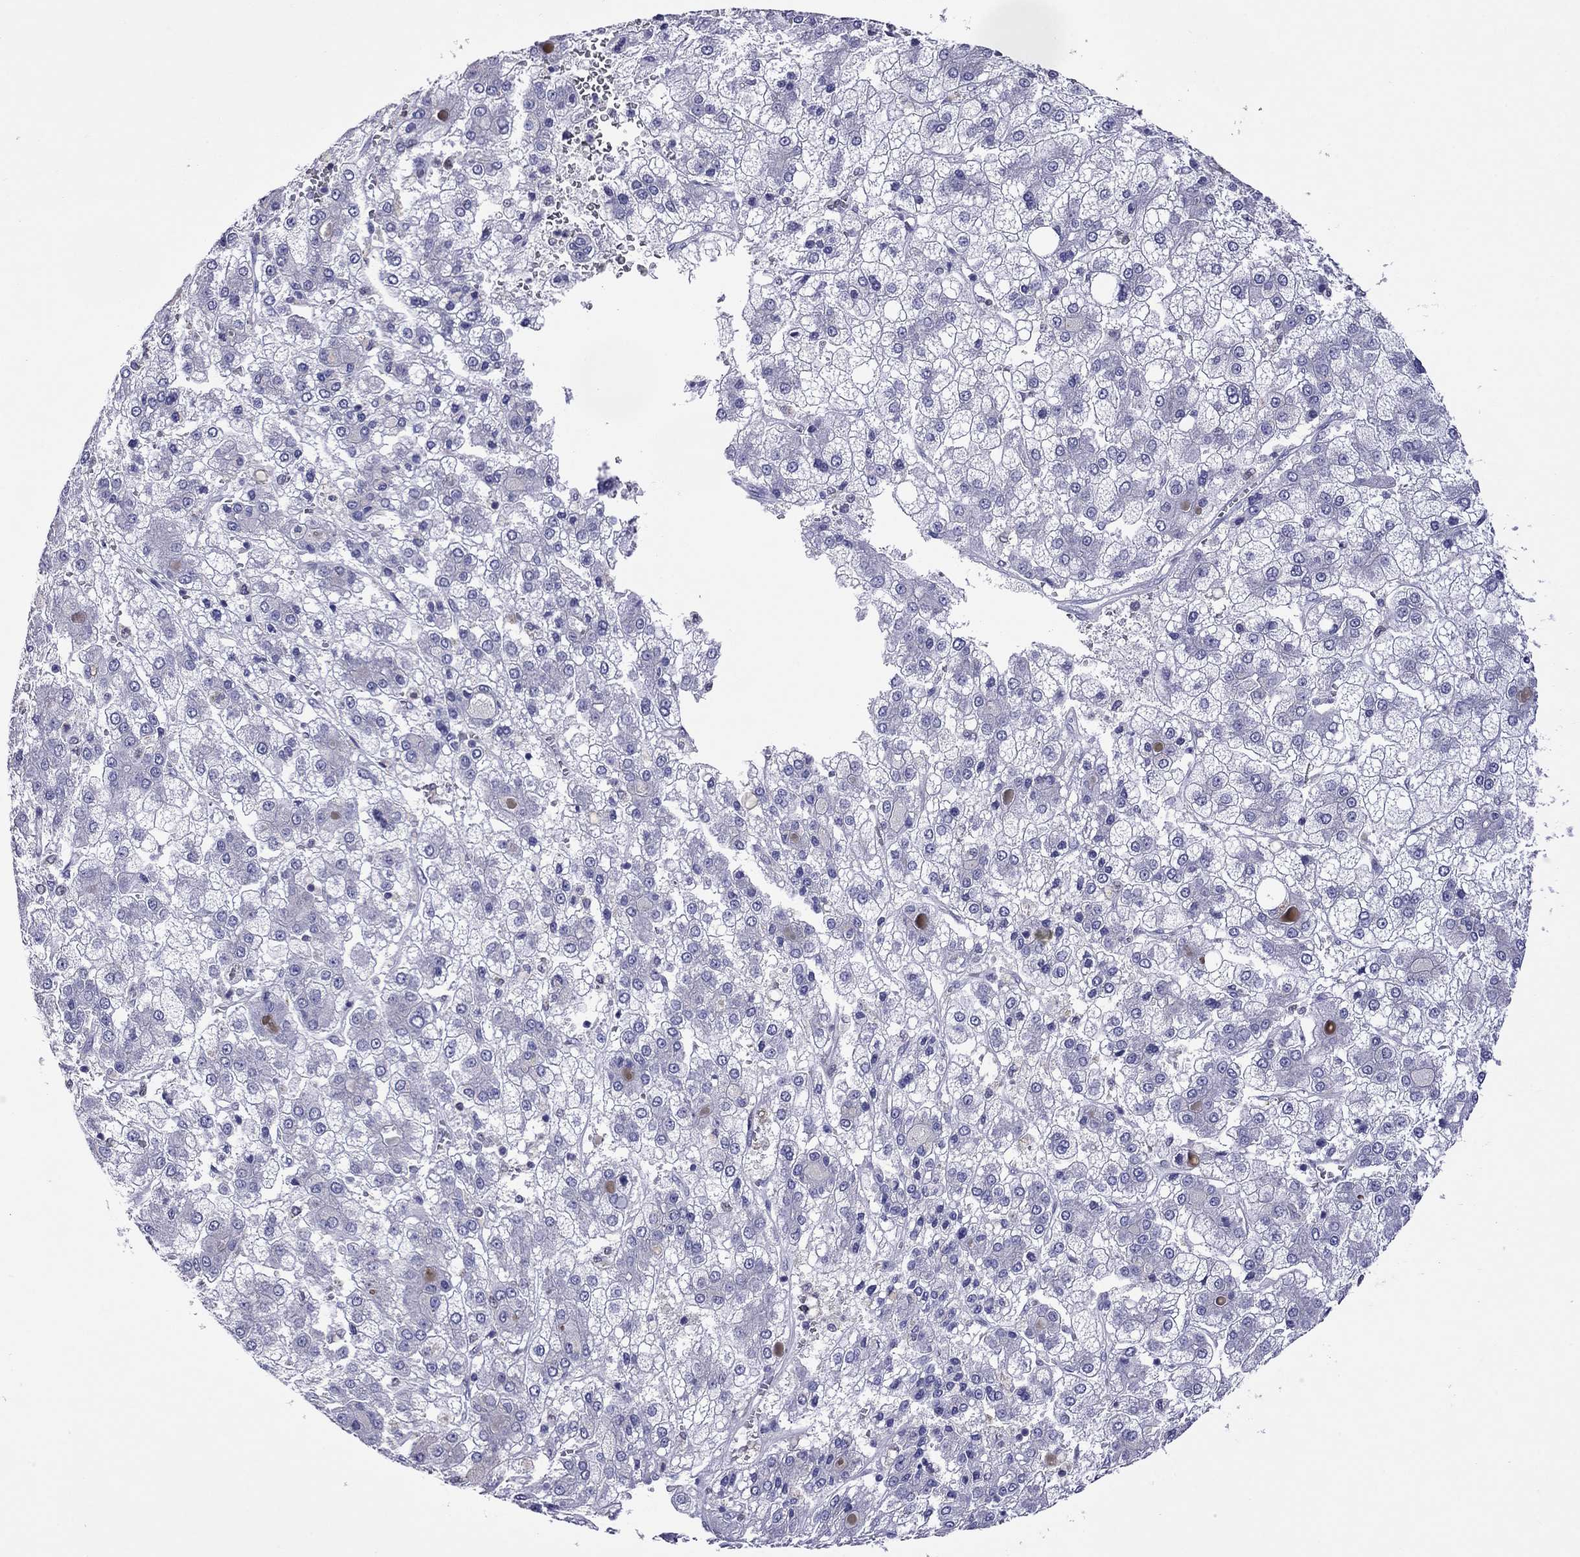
{"staining": {"intensity": "negative", "quantity": "none", "location": "none"}, "tissue": "liver cancer", "cell_type": "Tumor cells", "image_type": "cancer", "snomed": [{"axis": "morphology", "description": "Carcinoma, Hepatocellular, NOS"}, {"axis": "topography", "description": "Liver"}], "caption": "Protein analysis of liver cancer (hepatocellular carcinoma) demonstrates no significant positivity in tumor cells.", "gene": "MPZ", "patient": {"sex": "male", "age": 73}}